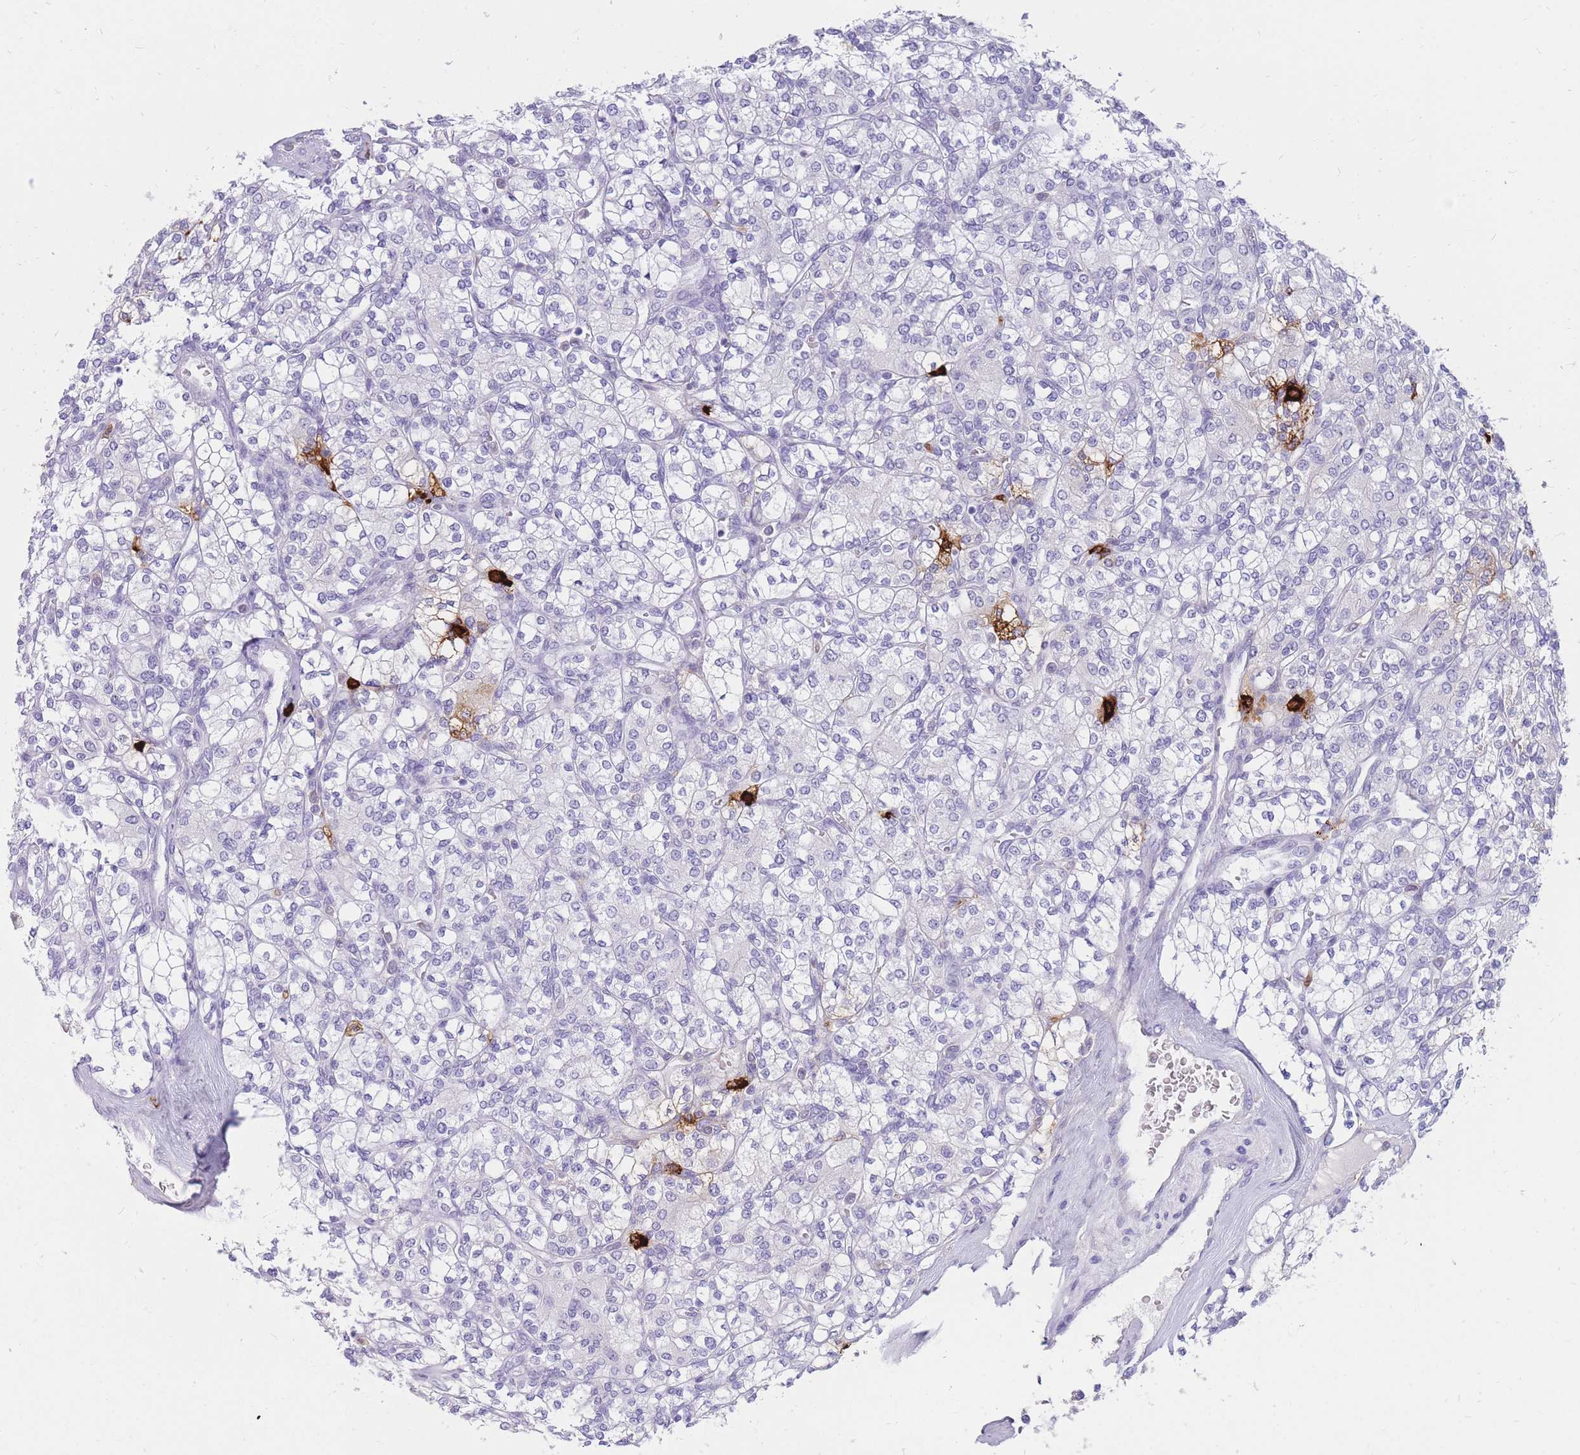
{"staining": {"intensity": "negative", "quantity": "none", "location": "none"}, "tissue": "renal cancer", "cell_type": "Tumor cells", "image_type": "cancer", "snomed": [{"axis": "morphology", "description": "Adenocarcinoma, NOS"}, {"axis": "topography", "description": "Kidney"}], "caption": "DAB (3,3'-diaminobenzidine) immunohistochemical staining of adenocarcinoma (renal) reveals no significant positivity in tumor cells.", "gene": "TPSAB1", "patient": {"sex": "male", "age": 77}}